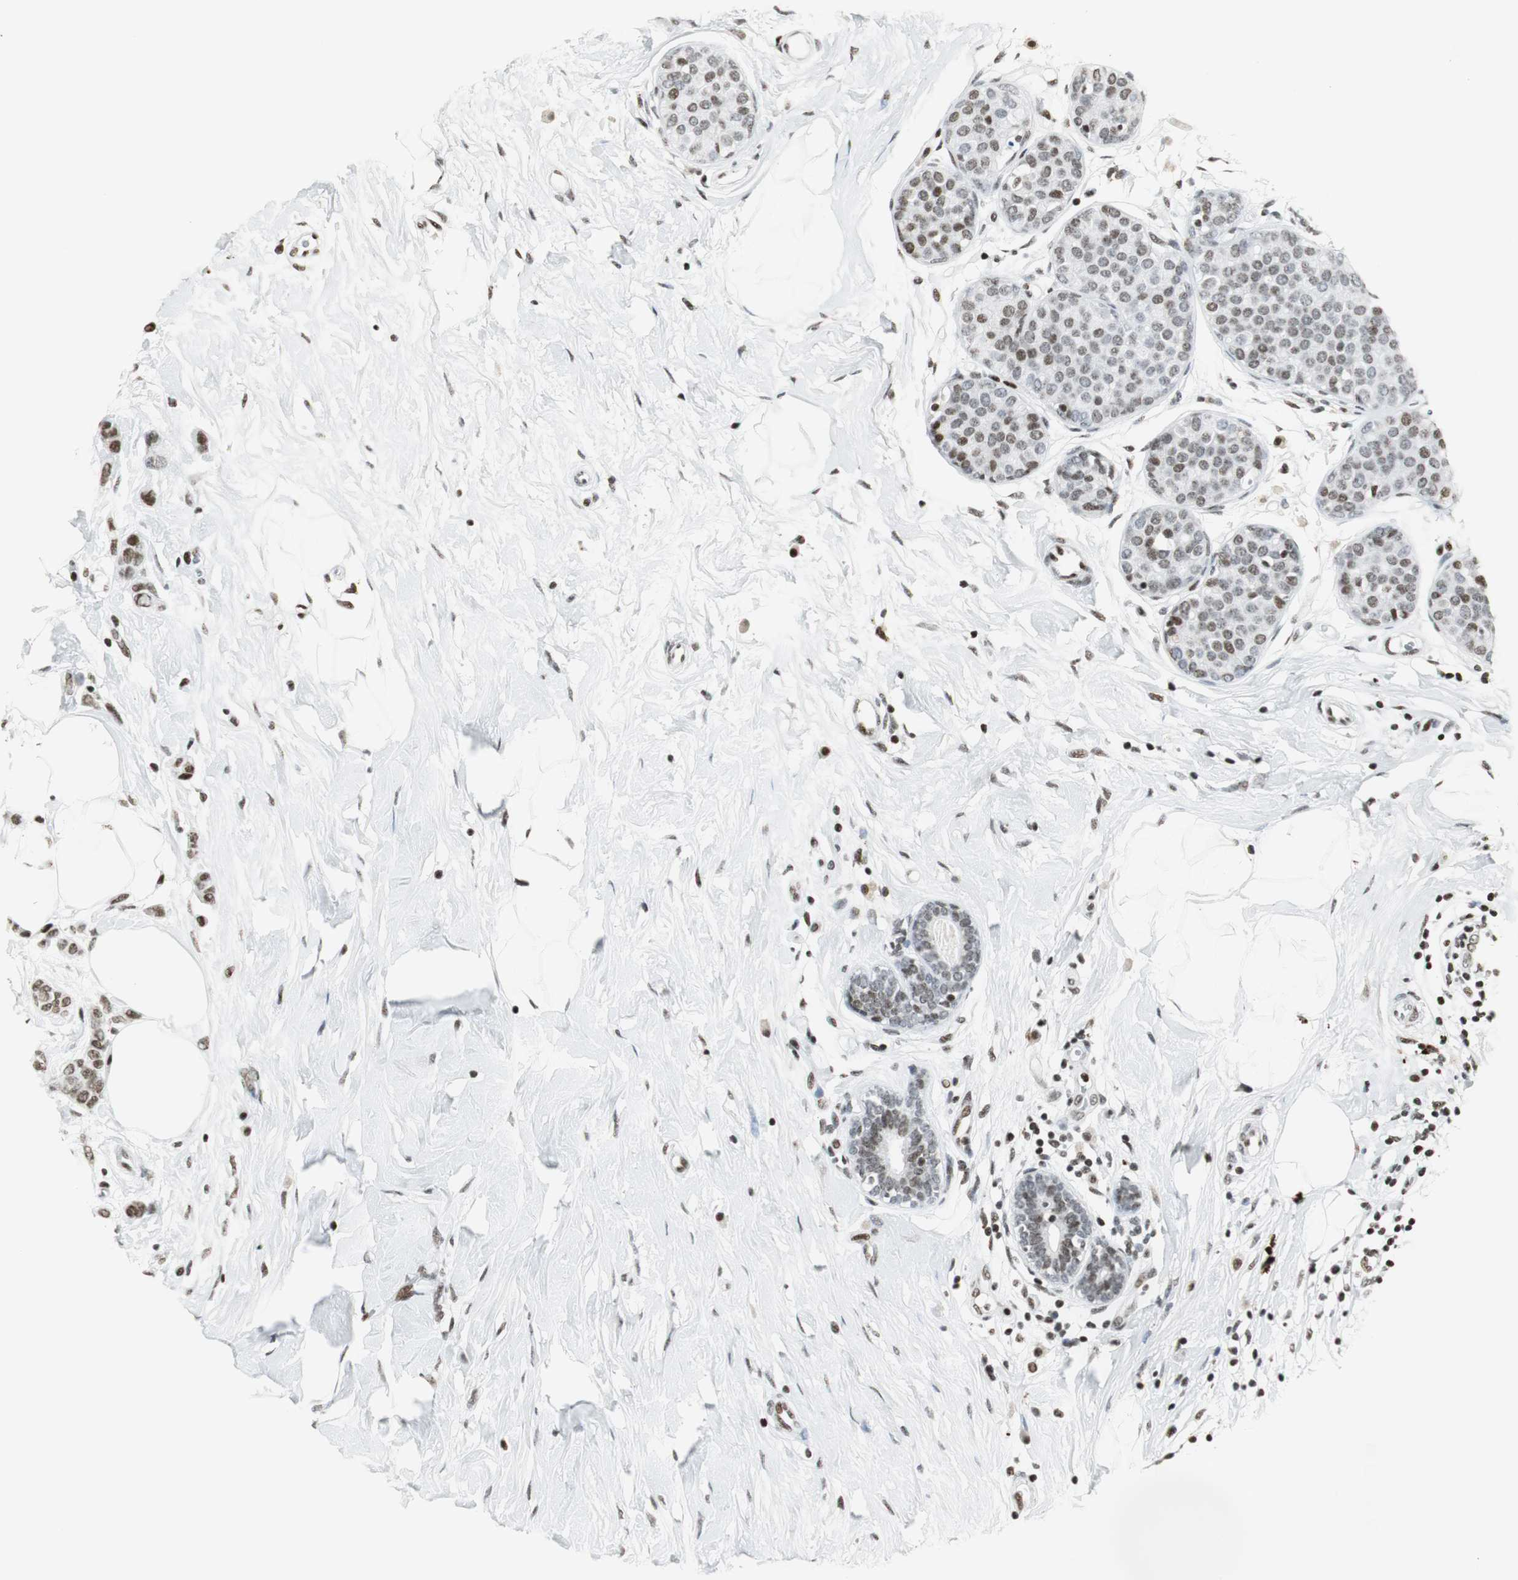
{"staining": {"intensity": "moderate", "quantity": ">75%", "location": "nuclear"}, "tissue": "breast cancer", "cell_type": "Tumor cells", "image_type": "cancer", "snomed": [{"axis": "morphology", "description": "Lobular carcinoma, in situ"}, {"axis": "morphology", "description": "Lobular carcinoma"}, {"axis": "topography", "description": "Breast"}], "caption": "High-power microscopy captured an immunohistochemistry (IHC) photomicrograph of breast cancer (lobular carcinoma), revealing moderate nuclear expression in approximately >75% of tumor cells.", "gene": "RBBP4", "patient": {"sex": "female", "age": 41}}